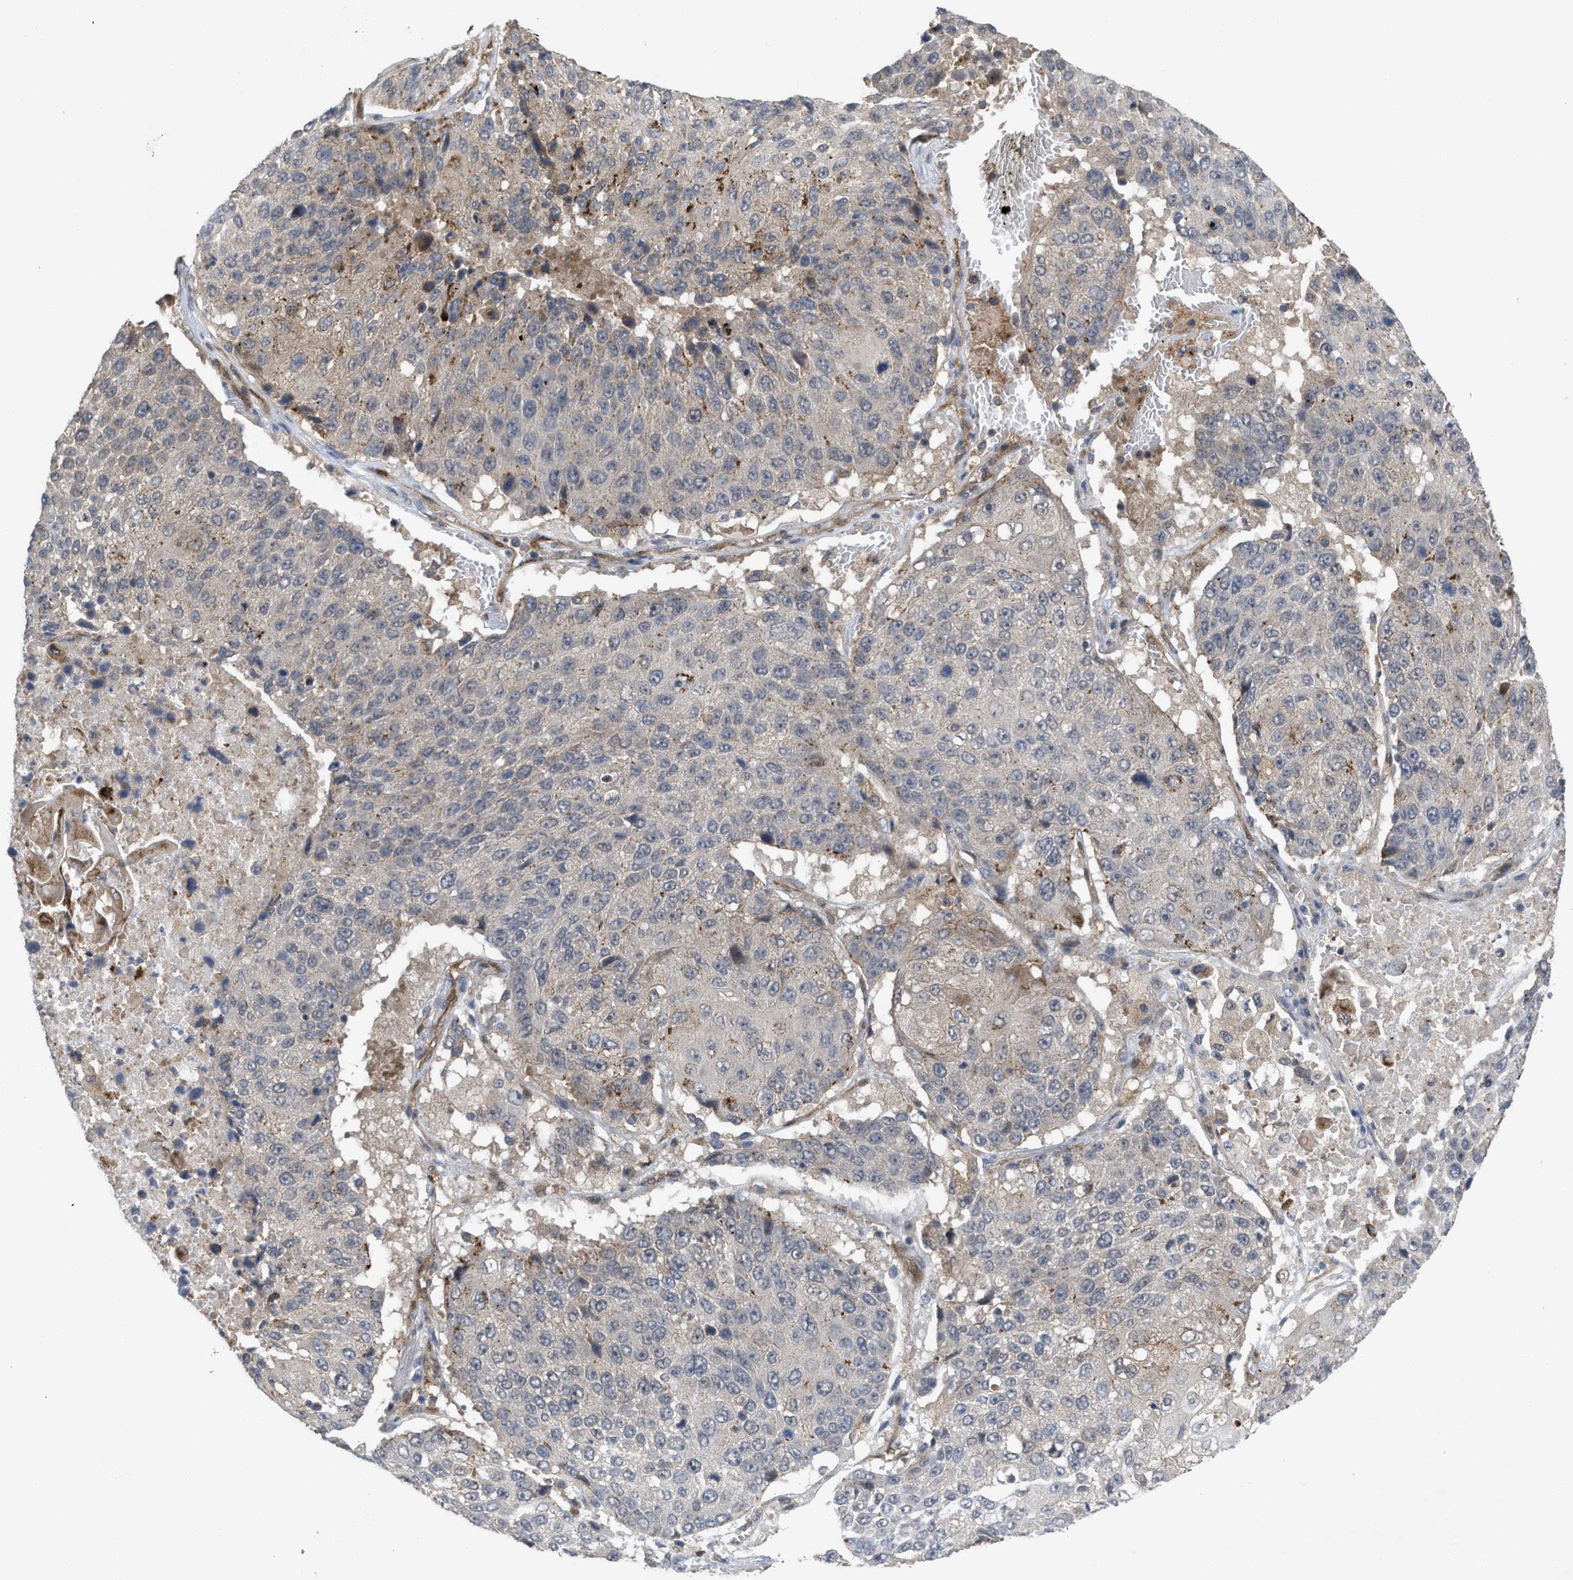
{"staining": {"intensity": "negative", "quantity": "none", "location": "none"}, "tissue": "lung cancer", "cell_type": "Tumor cells", "image_type": "cancer", "snomed": [{"axis": "morphology", "description": "Squamous cell carcinoma, NOS"}, {"axis": "topography", "description": "Lung"}], "caption": "IHC histopathology image of human lung cancer (squamous cell carcinoma) stained for a protein (brown), which displays no positivity in tumor cells. Nuclei are stained in blue.", "gene": "LDAF1", "patient": {"sex": "male", "age": 61}}